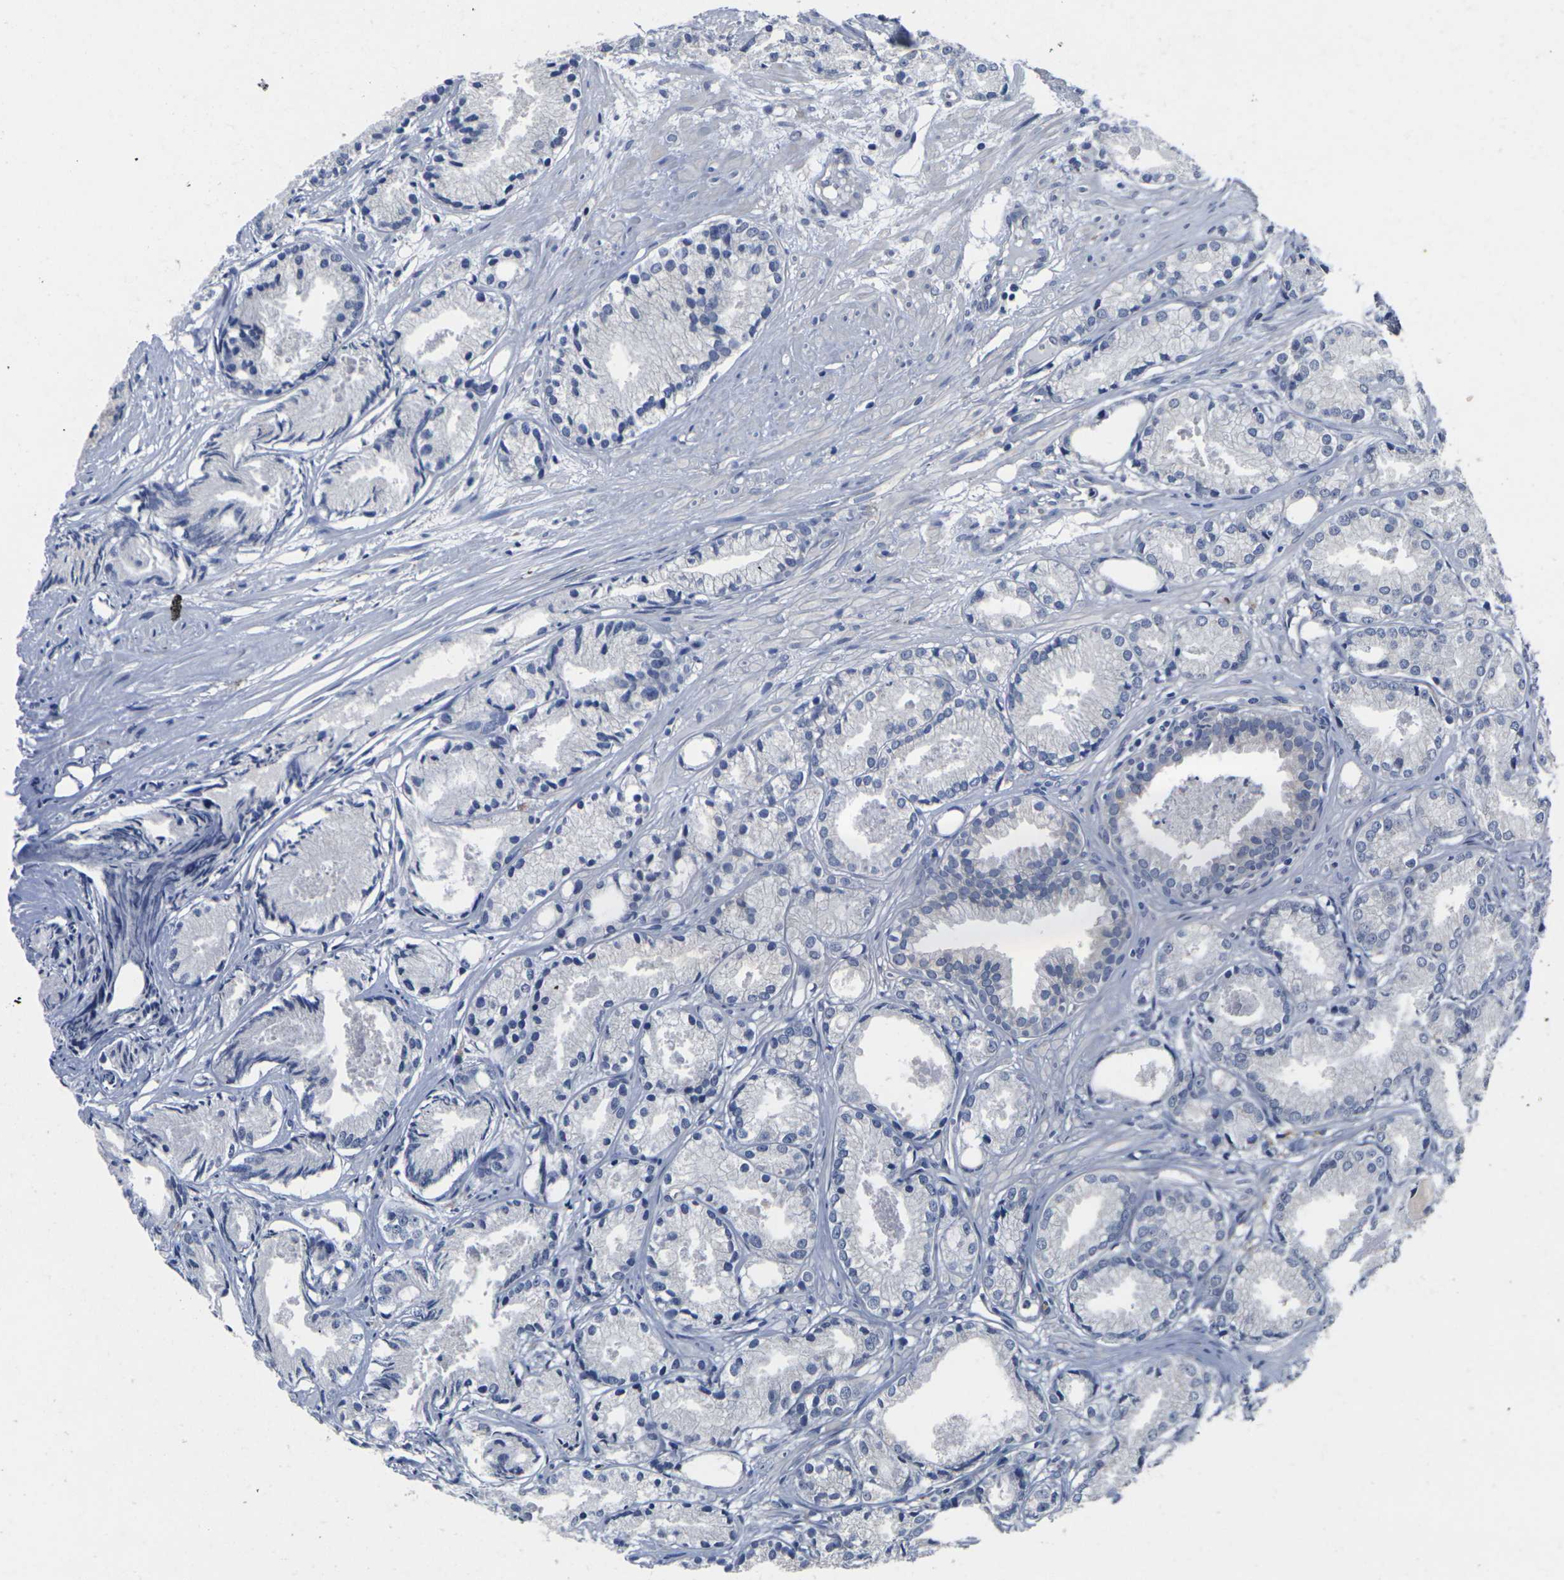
{"staining": {"intensity": "negative", "quantity": "none", "location": "none"}, "tissue": "prostate cancer", "cell_type": "Tumor cells", "image_type": "cancer", "snomed": [{"axis": "morphology", "description": "Adenocarcinoma, Low grade"}, {"axis": "topography", "description": "Prostate"}], "caption": "IHC histopathology image of prostate cancer (adenocarcinoma (low-grade)) stained for a protein (brown), which shows no staining in tumor cells. (DAB (3,3'-diaminobenzidine) IHC with hematoxylin counter stain).", "gene": "CYP2C8", "patient": {"sex": "male", "age": 72}}